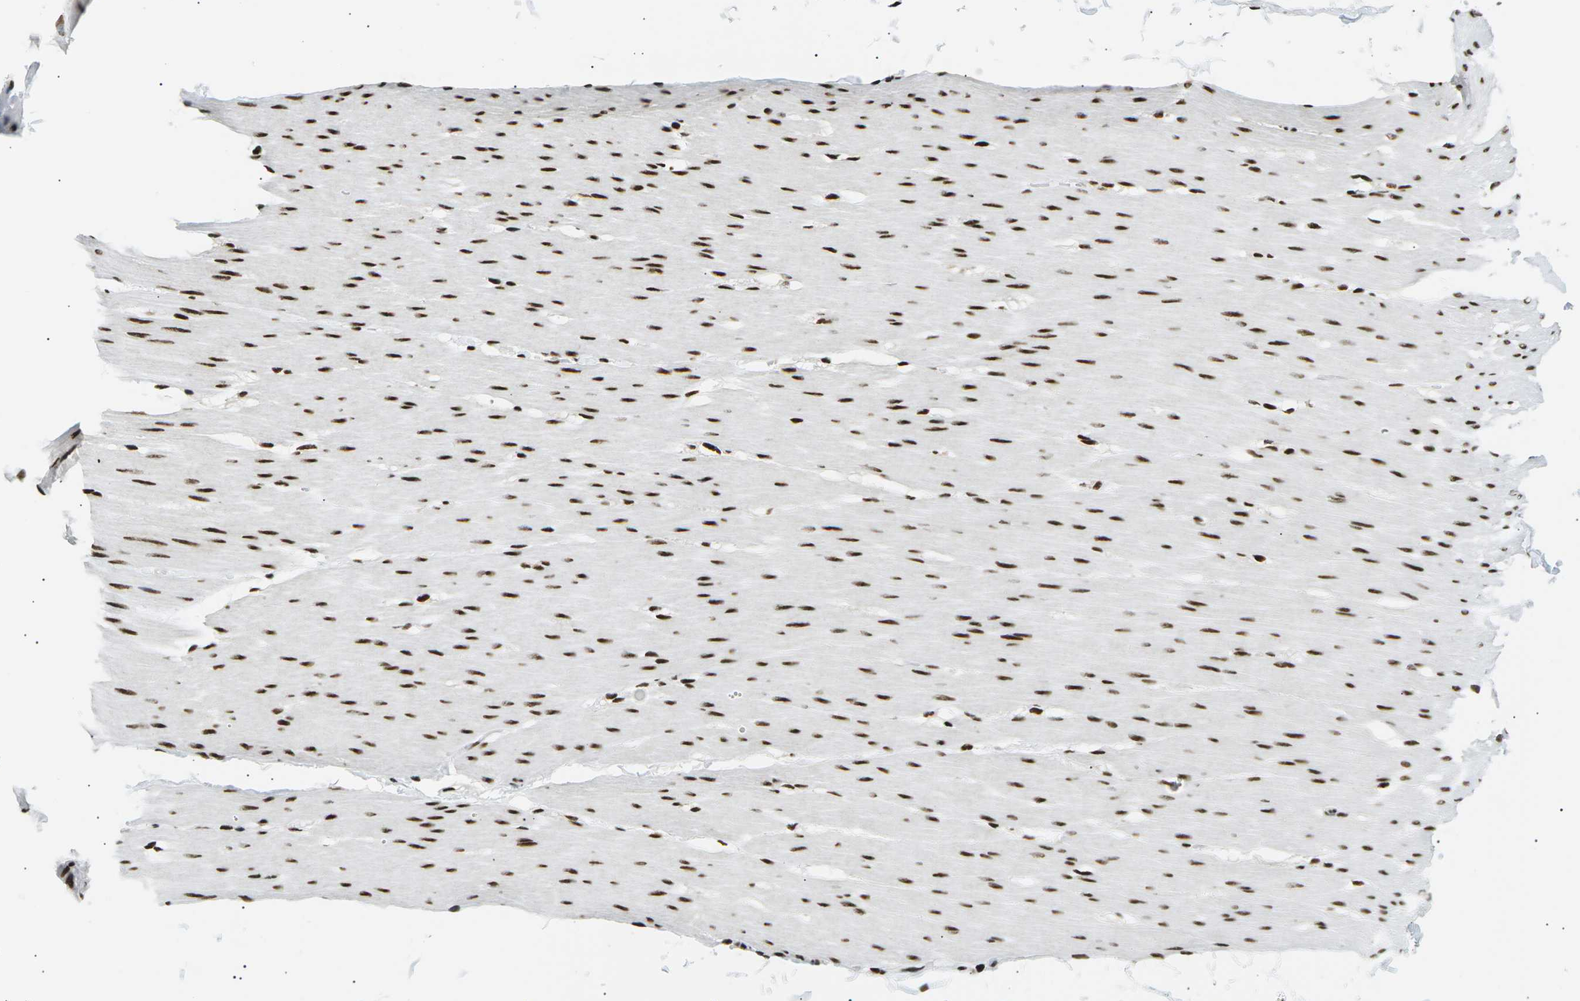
{"staining": {"intensity": "strong", "quantity": ">75%", "location": "nuclear"}, "tissue": "smooth muscle", "cell_type": "Smooth muscle cells", "image_type": "normal", "snomed": [{"axis": "morphology", "description": "Normal tissue, NOS"}, {"axis": "topography", "description": "Smooth muscle"}, {"axis": "topography", "description": "Colon"}], "caption": "Smooth muscle cells exhibit high levels of strong nuclear expression in about >75% of cells in normal human smooth muscle.", "gene": "RPA2", "patient": {"sex": "male", "age": 67}}